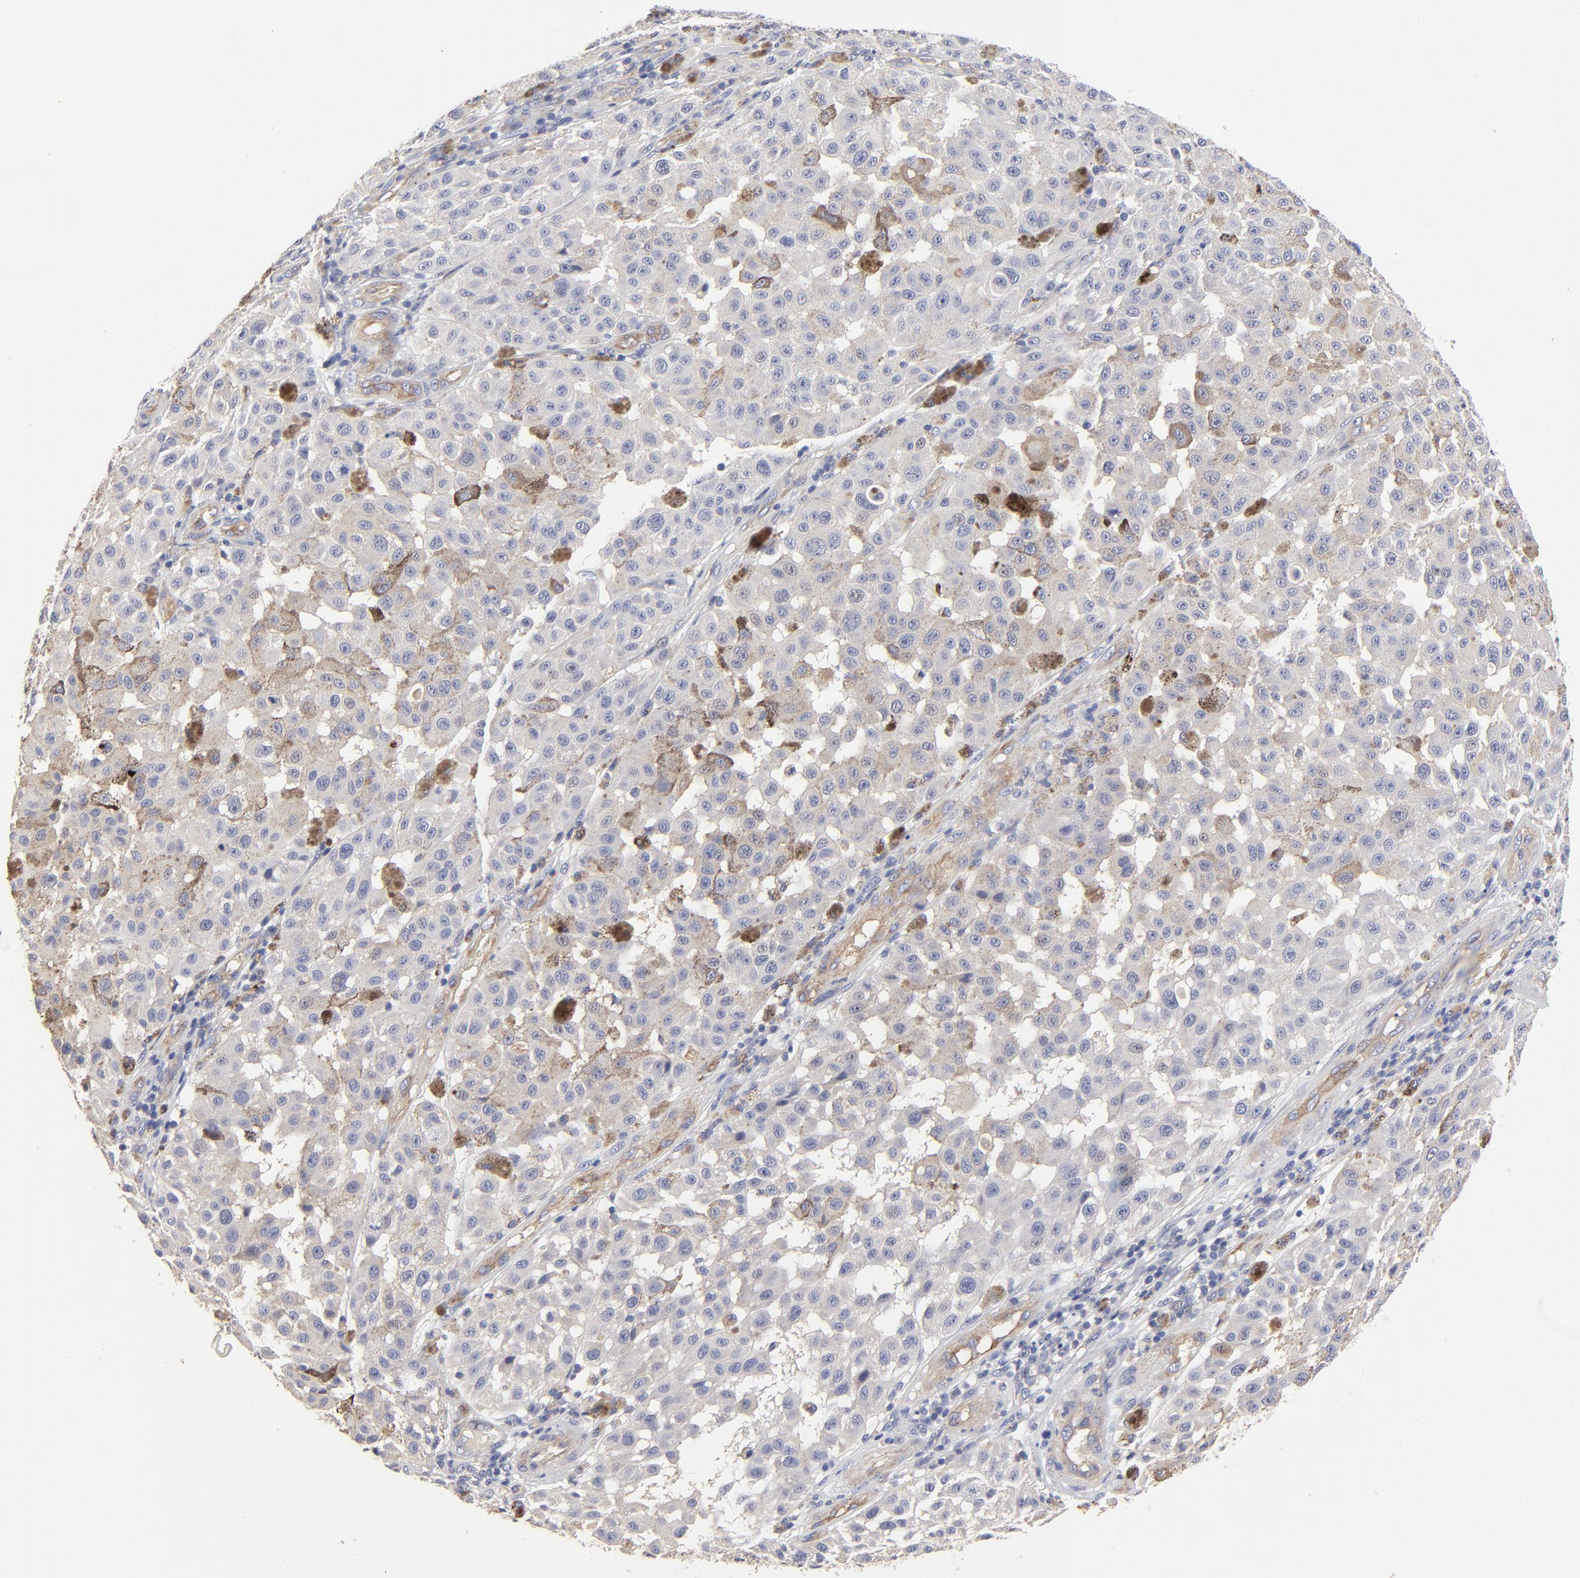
{"staining": {"intensity": "negative", "quantity": "none", "location": "none"}, "tissue": "melanoma", "cell_type": "Tumor cells", "image_type": "cancer", "snomed": [{"axis": "morphology", "description": "Malignant melanoma, NOS"}, {"axis": "topography", "description": "Skin"}], "caption": "Malignant melanoma was stained to show a protein in brown. There is no significant expression in tumor cells. (DAB (3,3'-diaminobenzidine) IHC, high magnification).", "gene": "SULF2", "patient": {"sex": "female", "age": 64}}